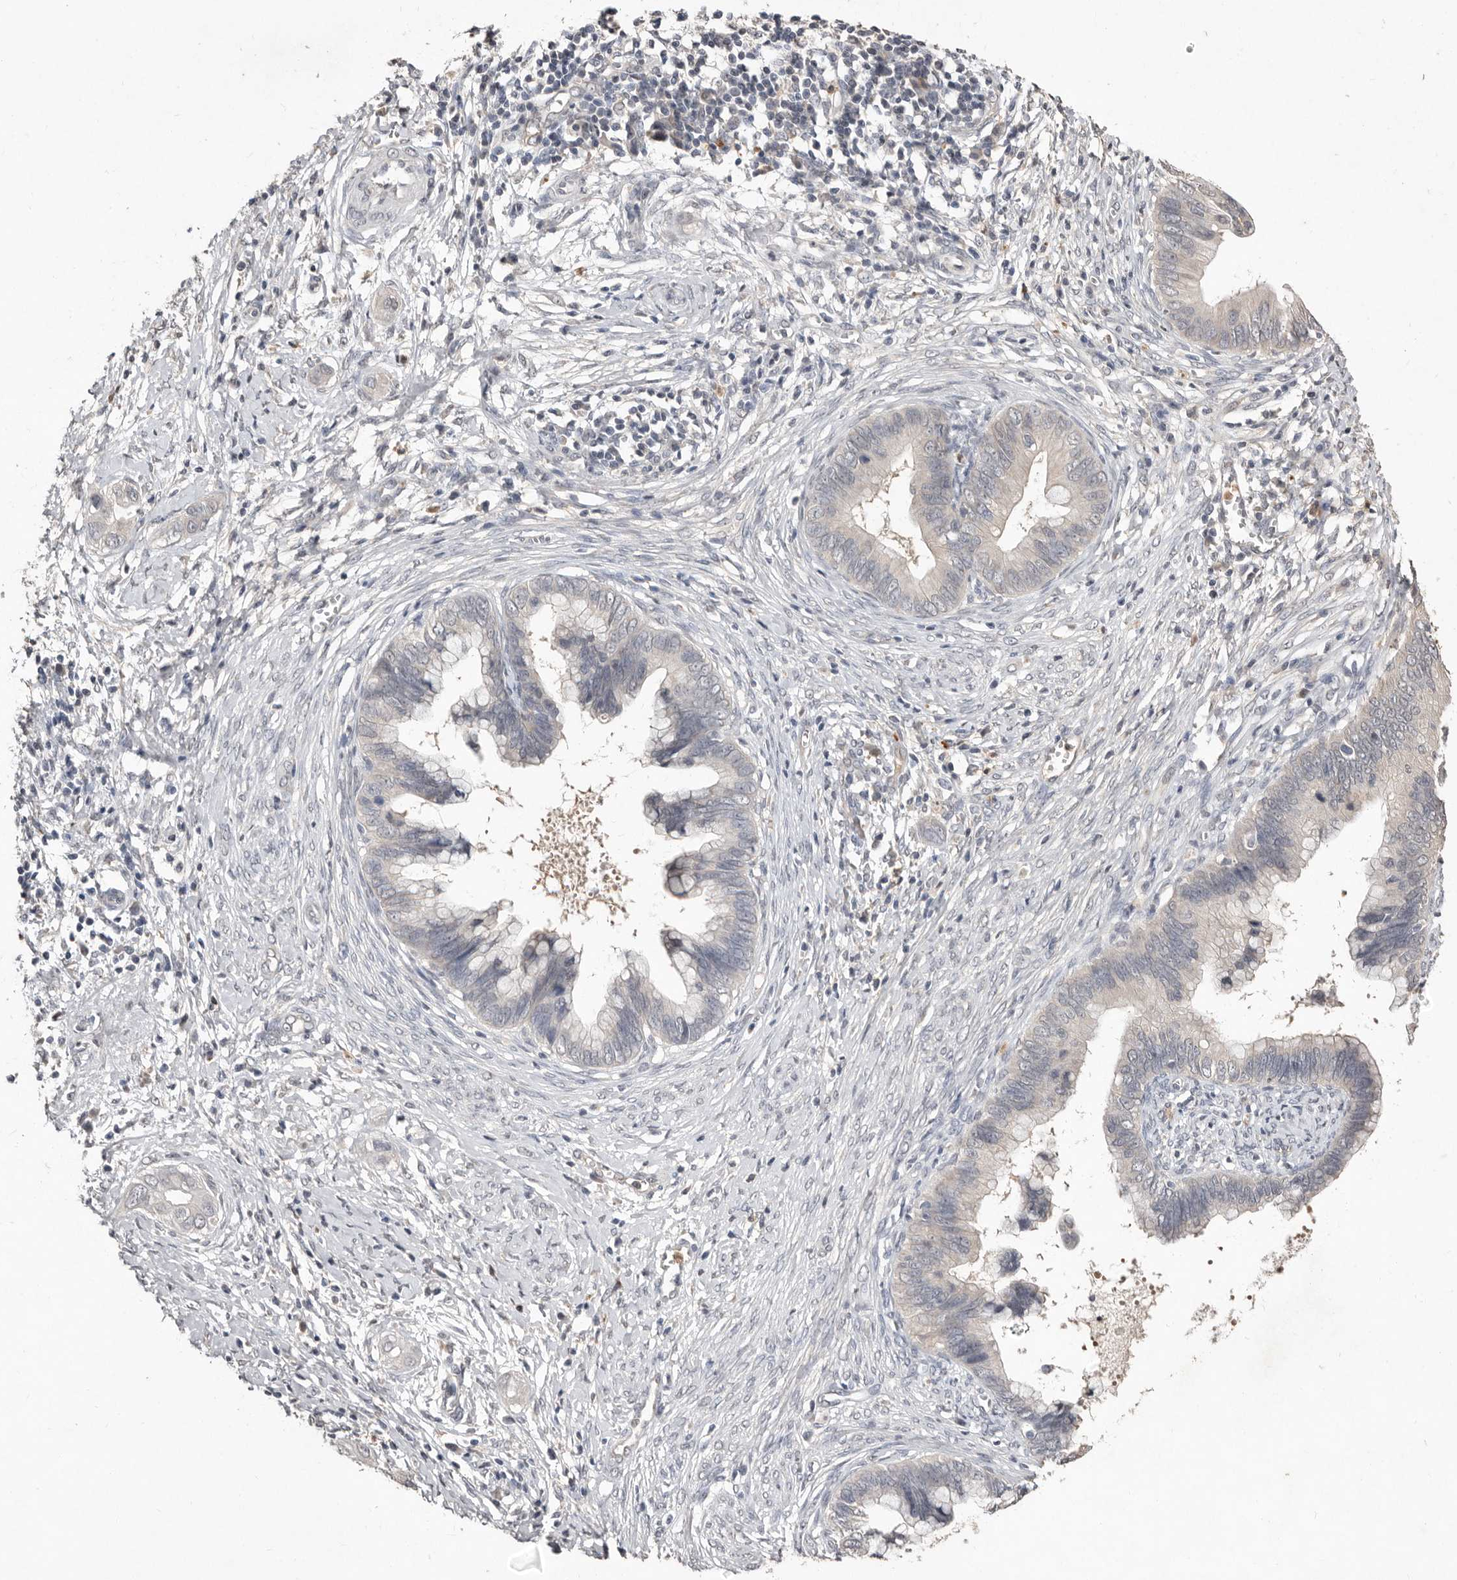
{"staining": {"intensity": "negative", "quantity": "none", "location": "none"}, "tissue": "cervical cancer", "cell_type": "Tumor cells", "image_type": "cancer", "snomed": [{"axis": "morphology", "description": "Adenocarcinoma, NOS"}, {"axis": "topography", "description": "Cervix"}], "caption": "This is a photomicrograph of IHC staining of cervical cancer, which shows no positivity in tumor cells.", "gene": "SULT1E1", "patient": {"sex": "female", "age": 44}}